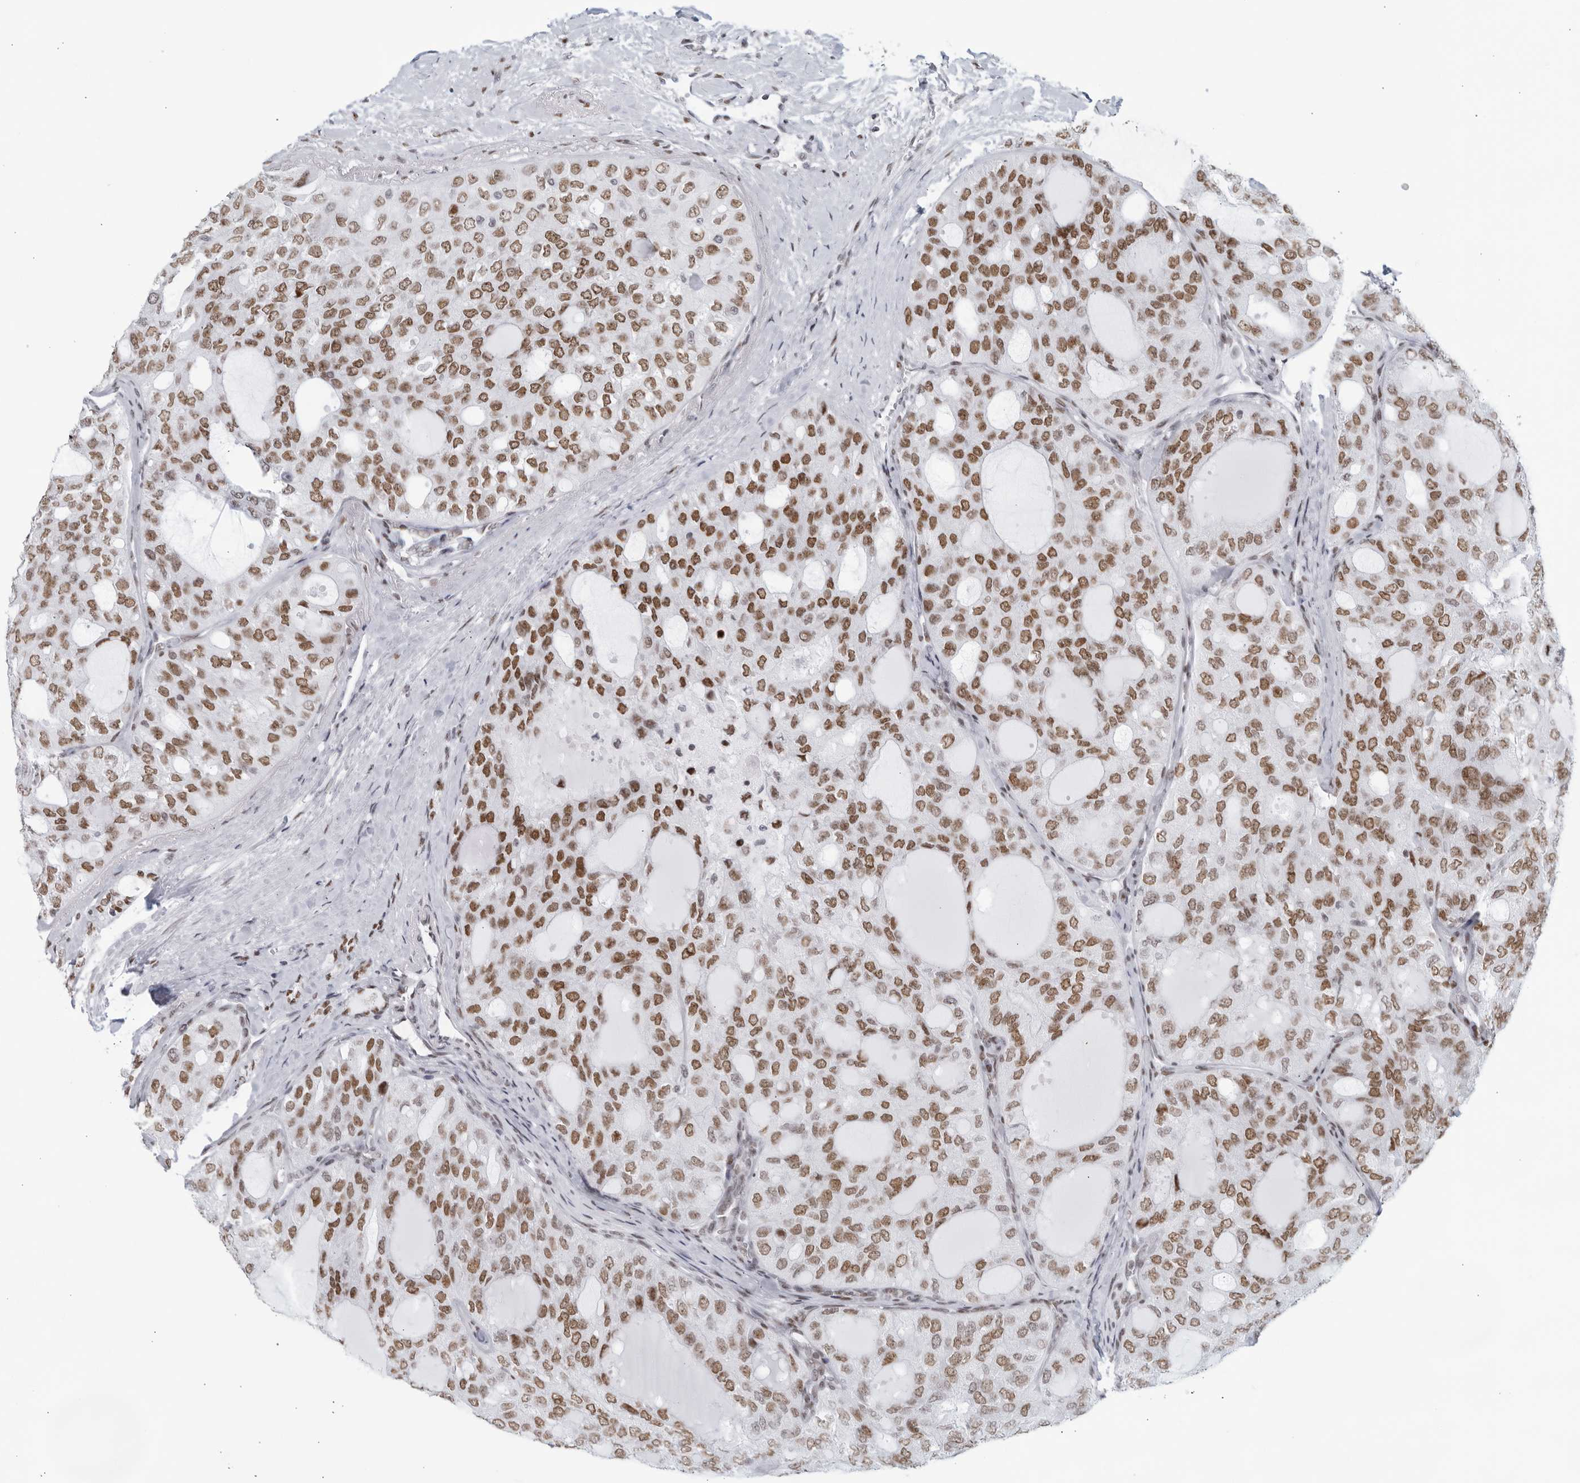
{"staining": {"intensity": "strong", "quantity": ">75%", "location": "nuclear"}, "tissue": "thyroid cancer", "cell_type": "Tumor cells", "image_type": "cancer", "snomed": [{"axis": "morphology", "description": "Follicular adenoma carcinoma, NOS"}, {"axis": "topography", "description": "Thyroid gland"}], "caption": "This image shows thyroid follicular adenoma carcinoma stained with immunohistochemistry (IHC) to label a protein in brown. The nuclear of tumor cells show strong positivity for the protein. Nuclei are counter-stained blue.", "gene": "HP1BP3", "patient": {"sex": "male", "age": 75}}